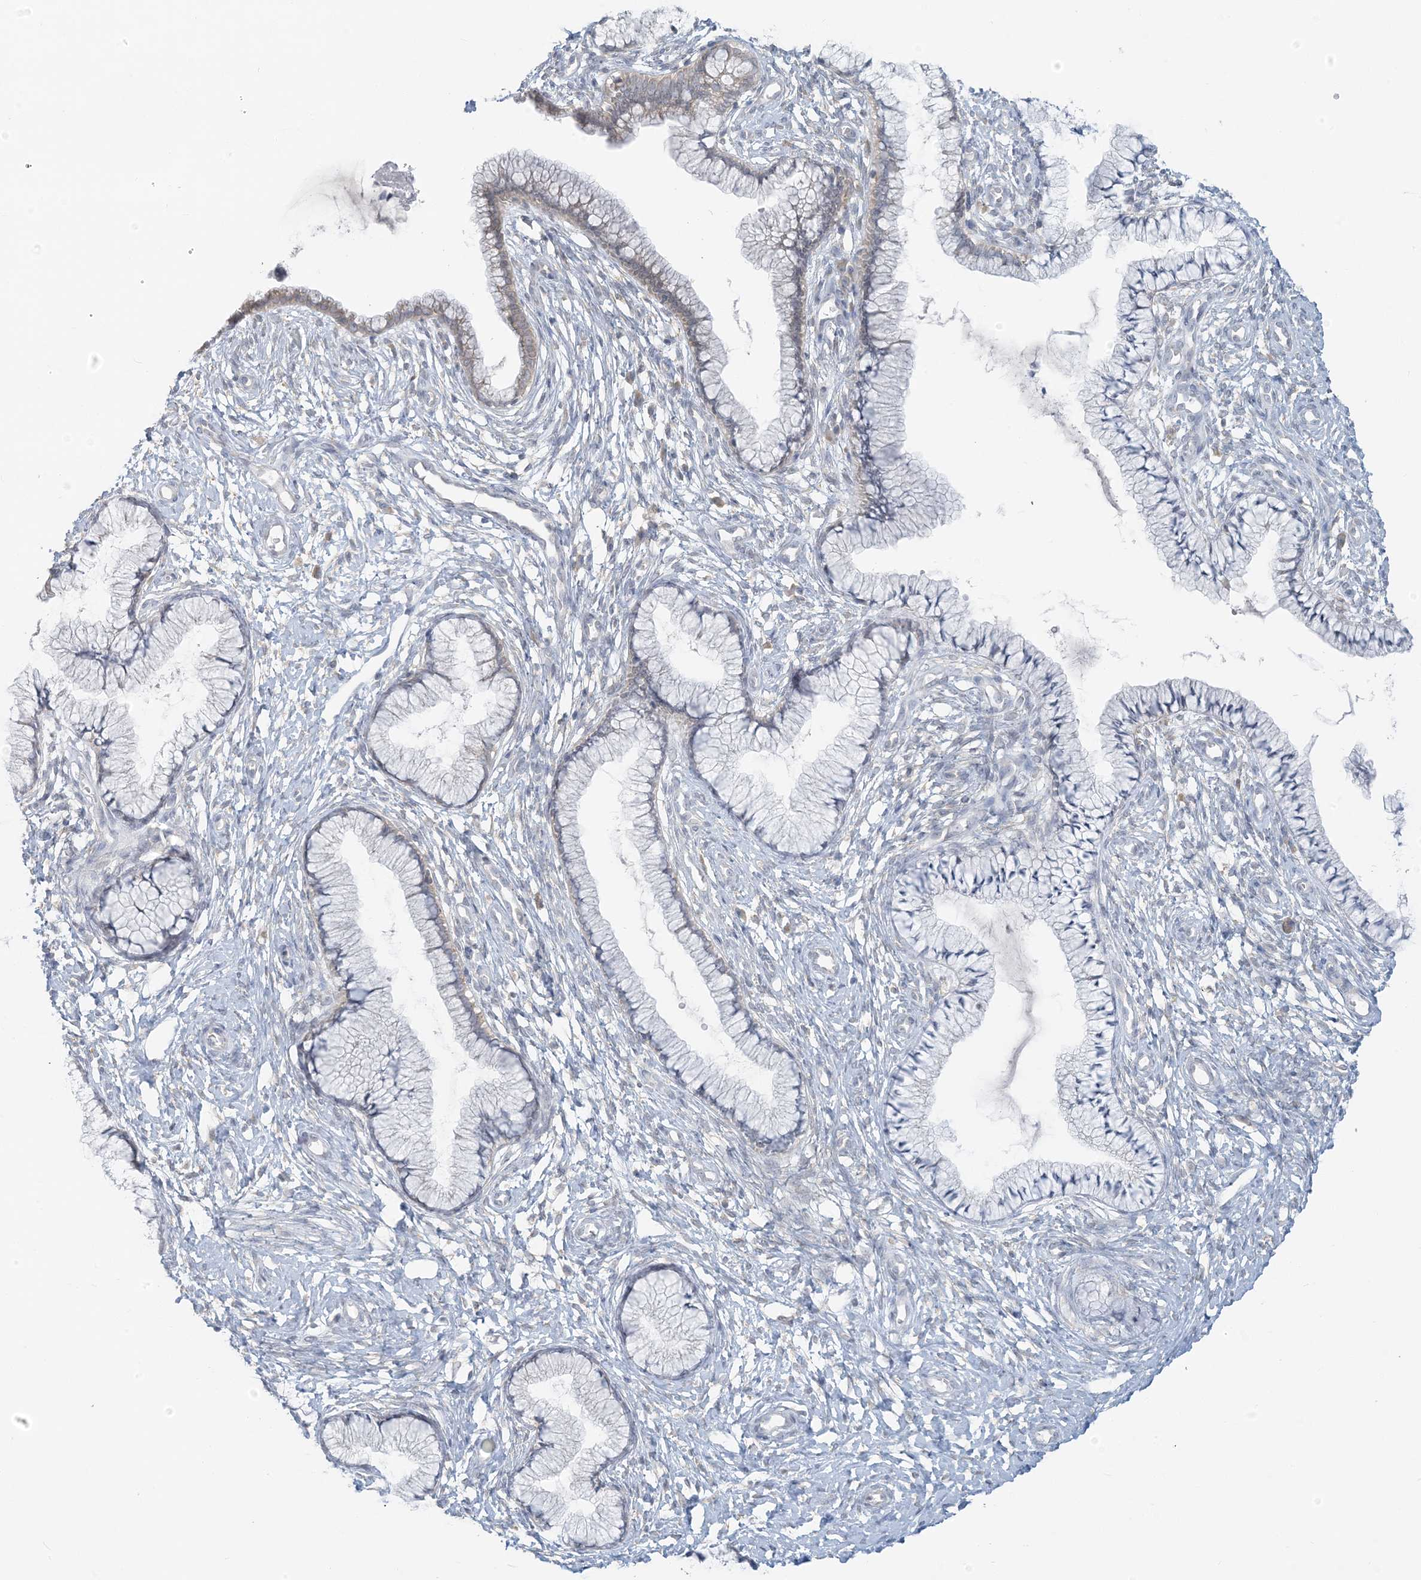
{"staining": {"intensity": "negative", "quantity": "none", "location": "none"}, "tissue": "cervix", "cell_type": "Glandular cells", "image_type": "normal", "snomed": [{"axis": "morphology", "description": "Normal tissue, NOS"}, {"axis": "topography", "description": "Cervix"}], "caption": "Histopathology image shows no significant protein positivity in glandular cells of benign cervix. (Brightfield microscopy of DAB (3,3'-diaminobenzidine) immunohistochemistry at high magnification).", "gene": "EEFSEC", "patient": {"sex": "female", "age": 36}}